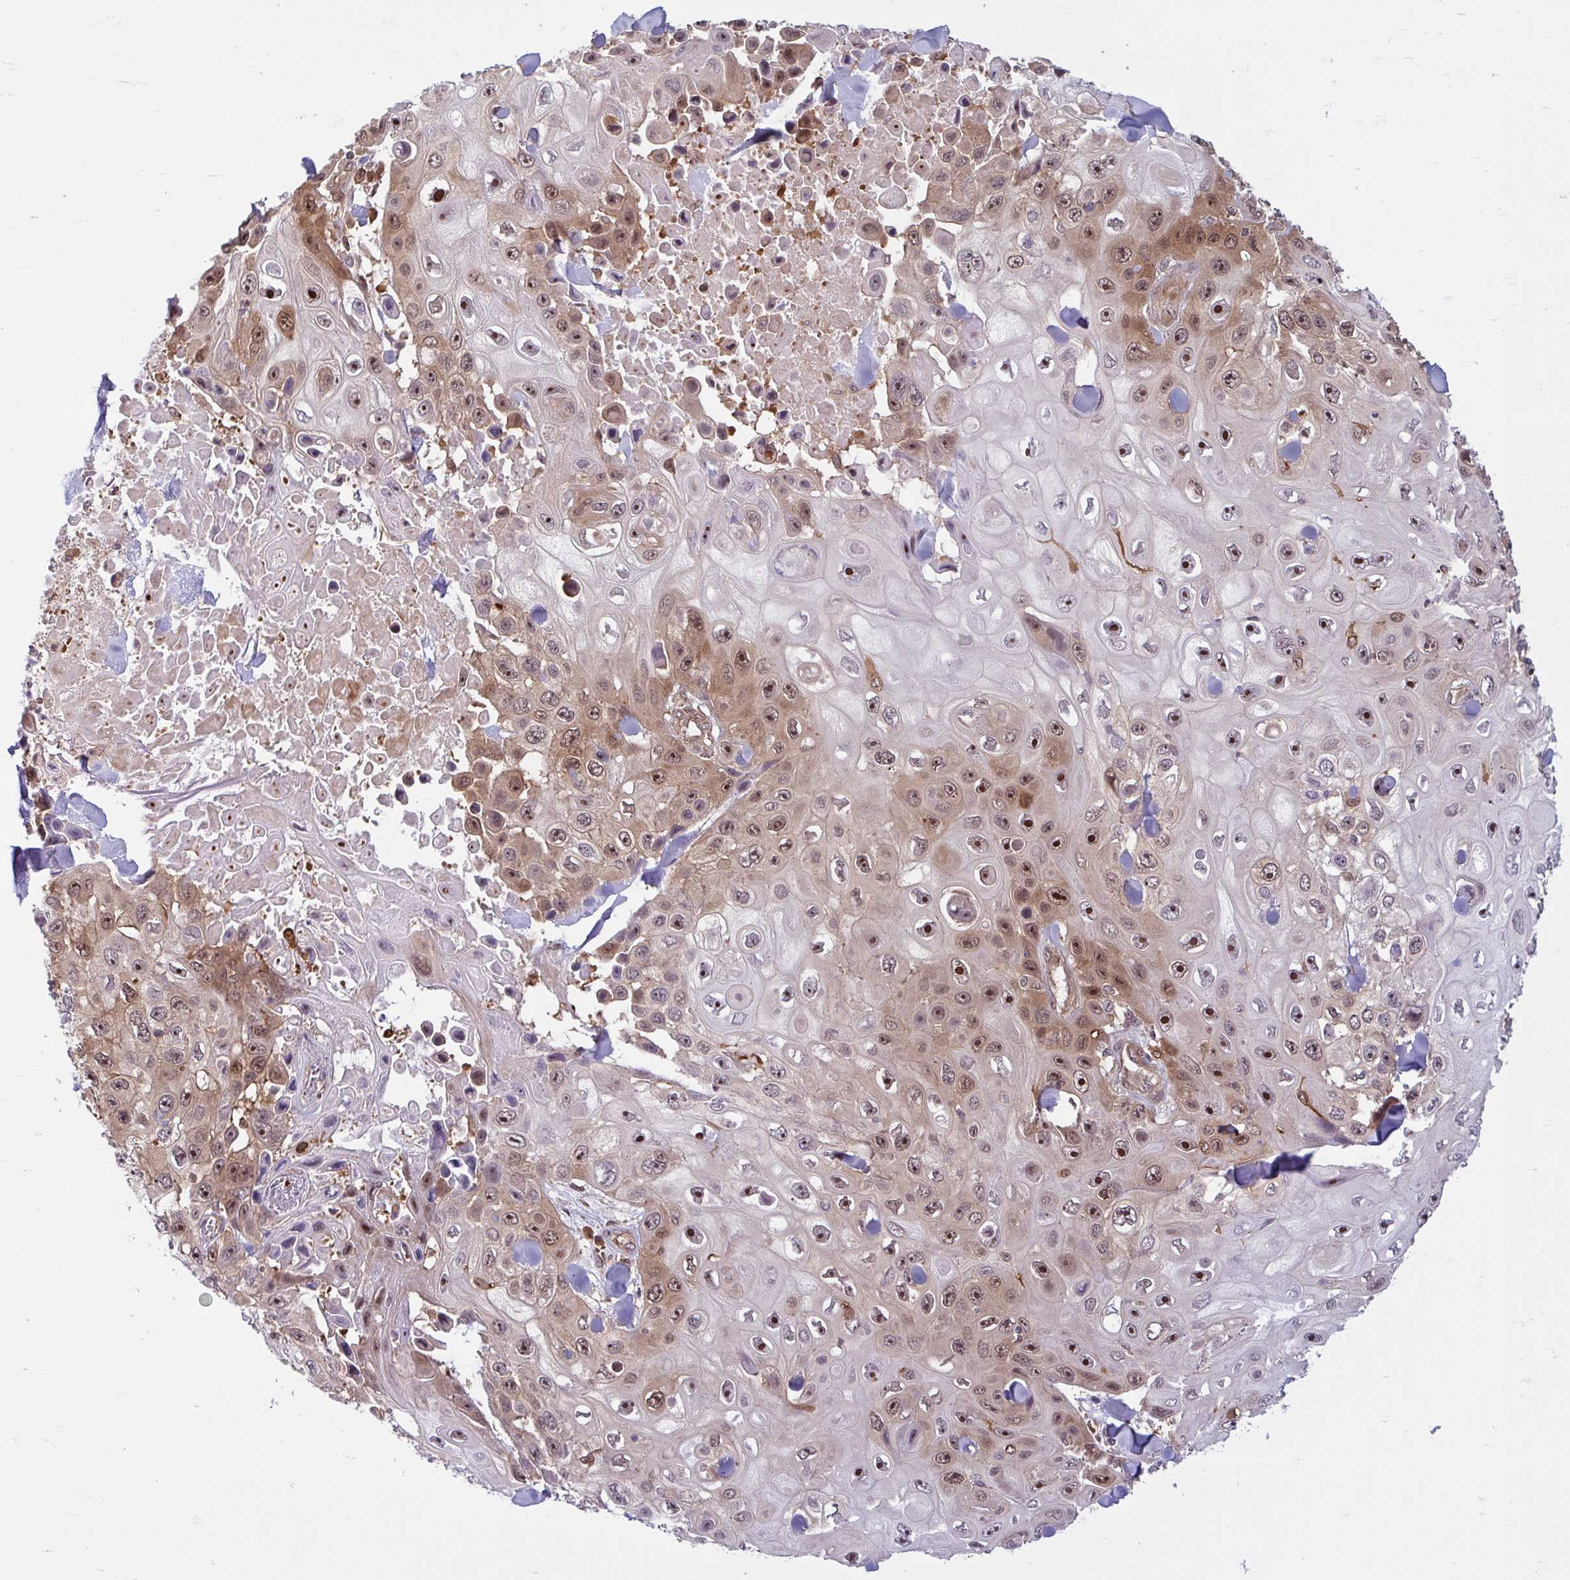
{"staining": {"intensity": "strong", "quantity": ">75%", "location": "nuclear"}, "tissue": "skin cancer", "cell_type": "Tumor cells", "image_type": "cancer", "snomed": [{"axis": "morphology", "description": "Squamous cell carcinoma, NOS"}, {"axis": "topography", "description": "Skin"}], "caption": "This is an image of IHC staining of skin cancer, which shows strong expression in the nuclear of tumor cells.", "gene": "HMBS", "patient": {"sex": "male", "age": 82}}